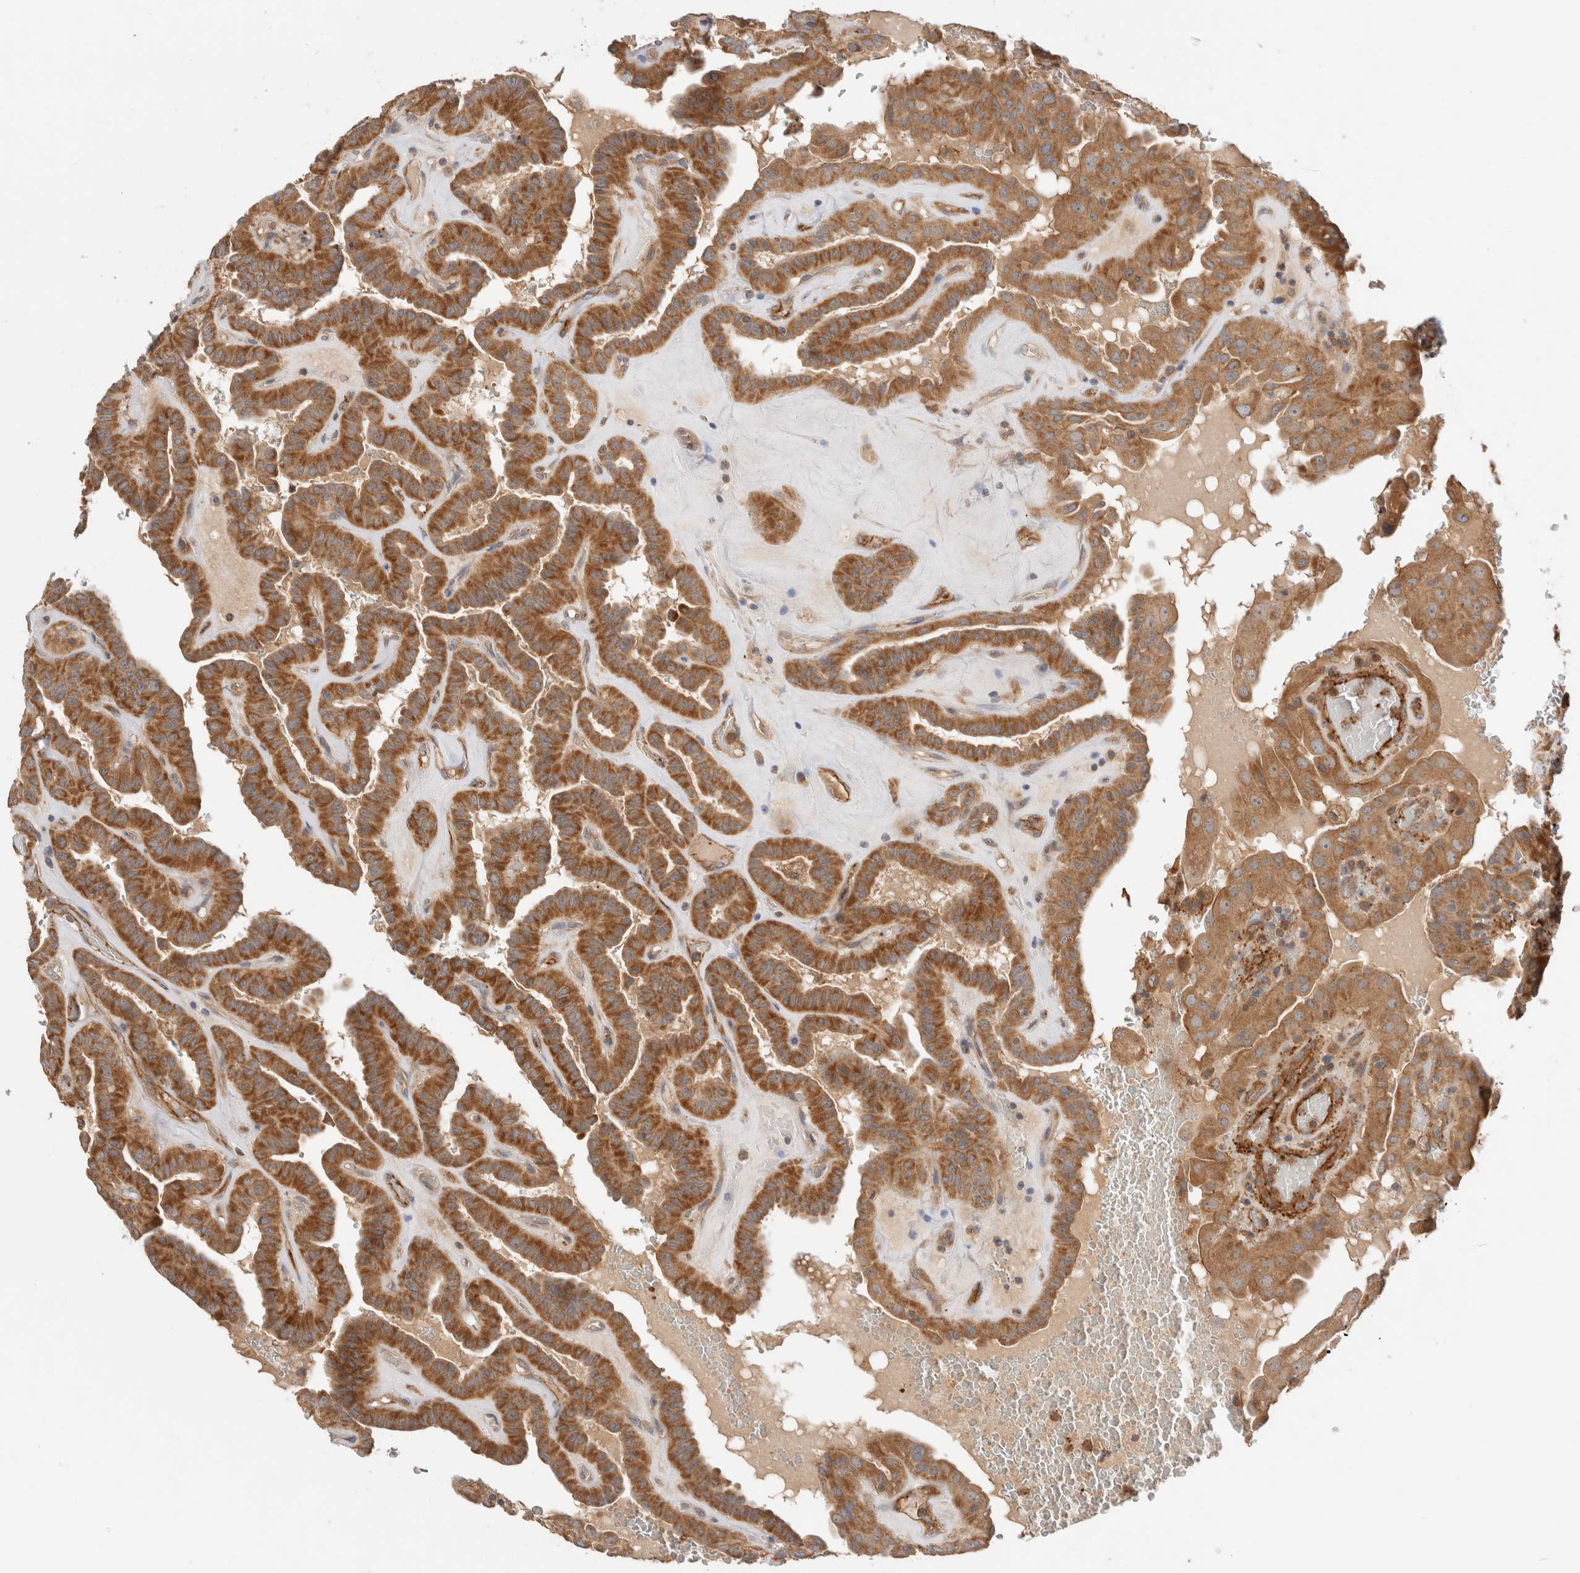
{"staining": {"intensity": "moderate", "quantity": ">75%", "location": "cytoplasmic/membranous"}, "tissue": "thyroid cancer", "cell_type": "Tumor cells", "image_type": "cancer", "snomed": [{"axis": "morphology", "description": "Papillary adenocarcinoma, NOS"}, {"axis": "topography", "description": "Thyroid gland"}], "caption": "IHC image of human thyroid cancer stained for a protein (brown), which demonstrates medium levels of moderate cytoplasmic/membranous staining in about >75% of tumor cells.", "gene": "SGK3", "patient": {"sex": "male", "age": 77}}